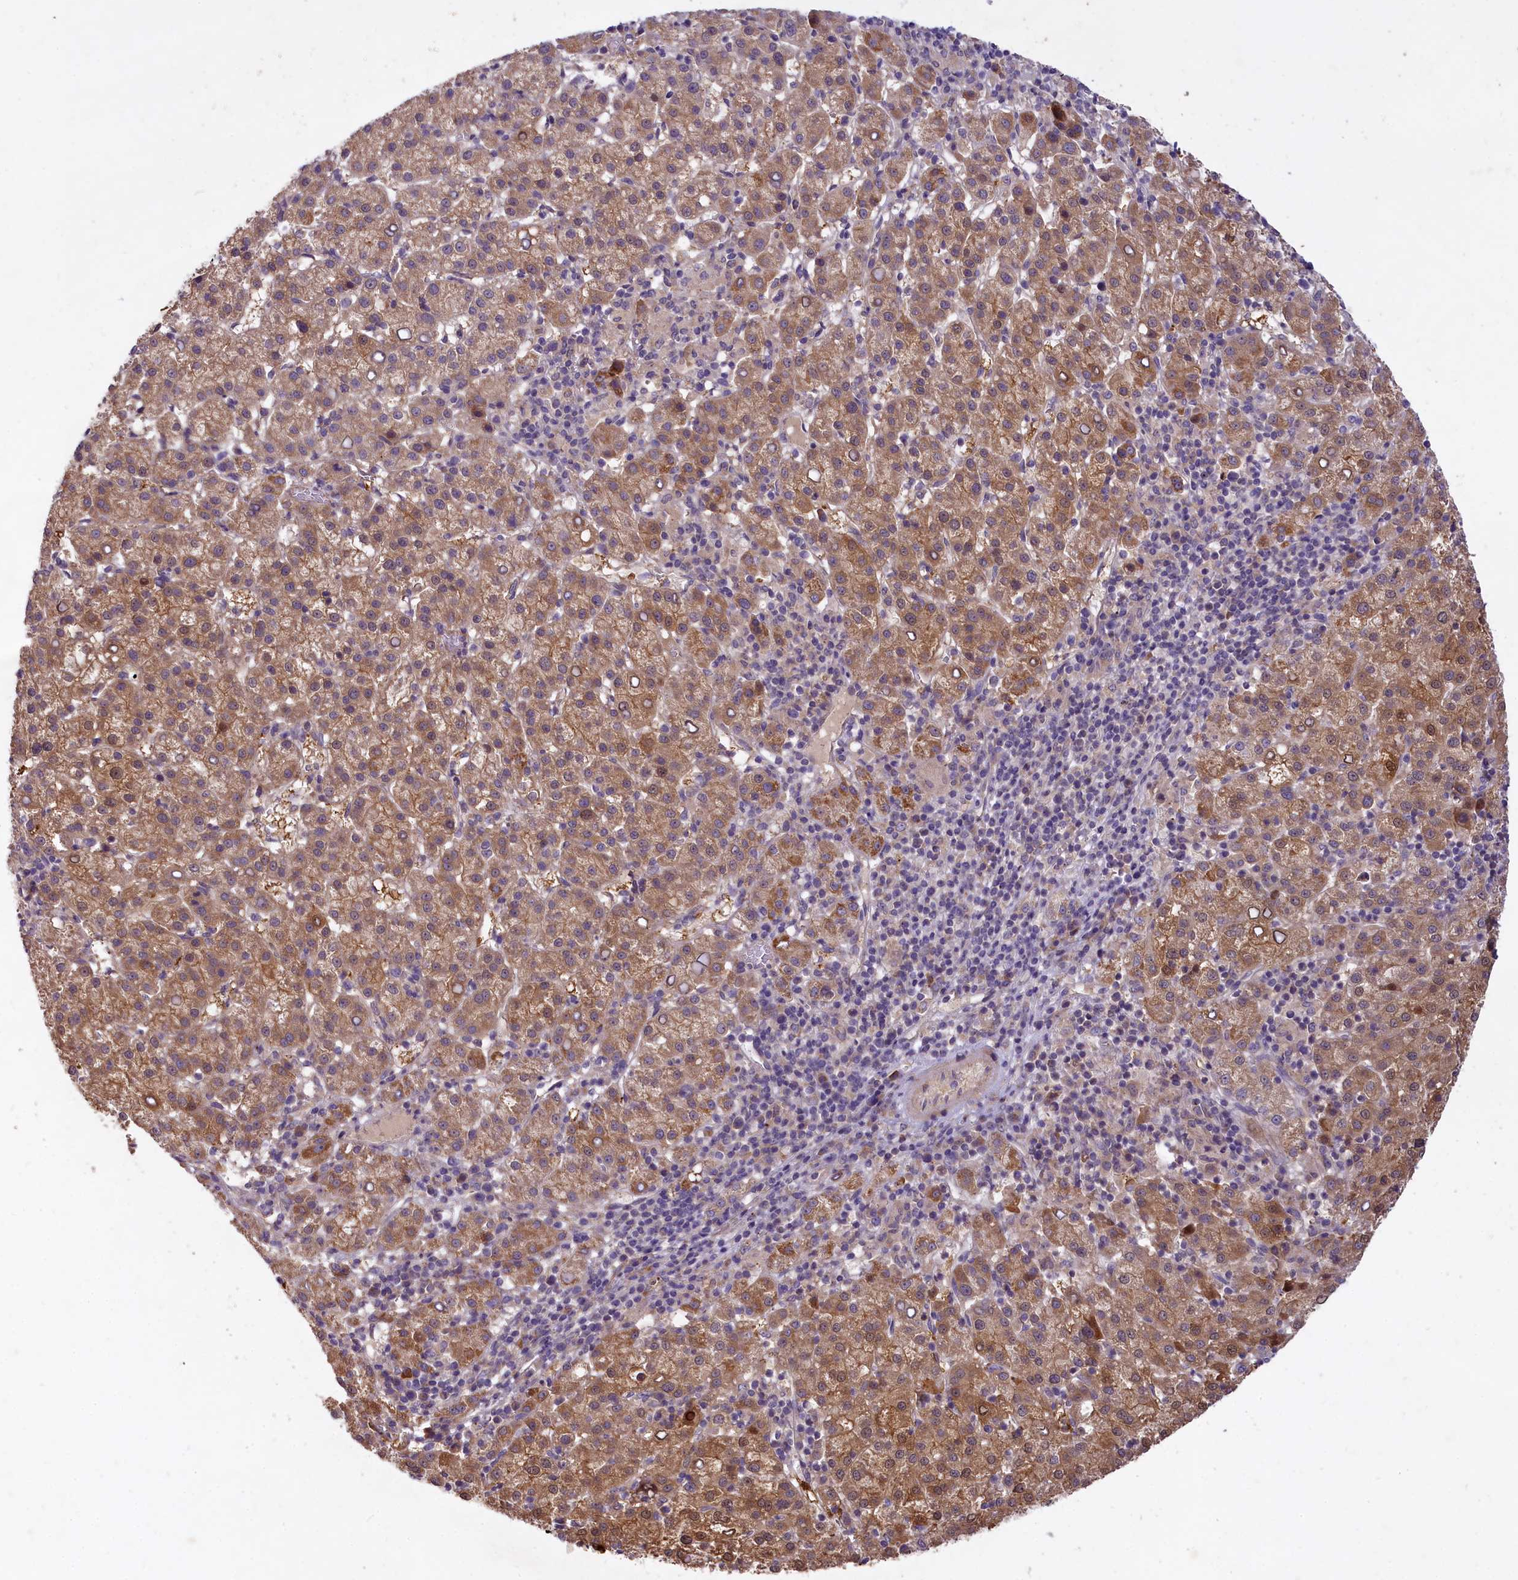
{"staining": {"intensity": "moderate", "quantity": ">75%", "location": "cytoplasmic/membranous"}, "tissue": "liver cancer", "cell_type": "Tumor cells", "image_type": "cancer", "snomed": [{"axis": "morphology", "description": "Carcinoma, Hepatocellular, NOS"}, {"axis": "topography", "description": "Liver"}], "caption": "Liver cancer was stained to show a protein in brown. There is medium levels of moderate cytoplasmic/membranous staining in approximately >75% of tumor cells.", "gene": "MEMO1", "patient": {"sex": "female", "age": 58}}